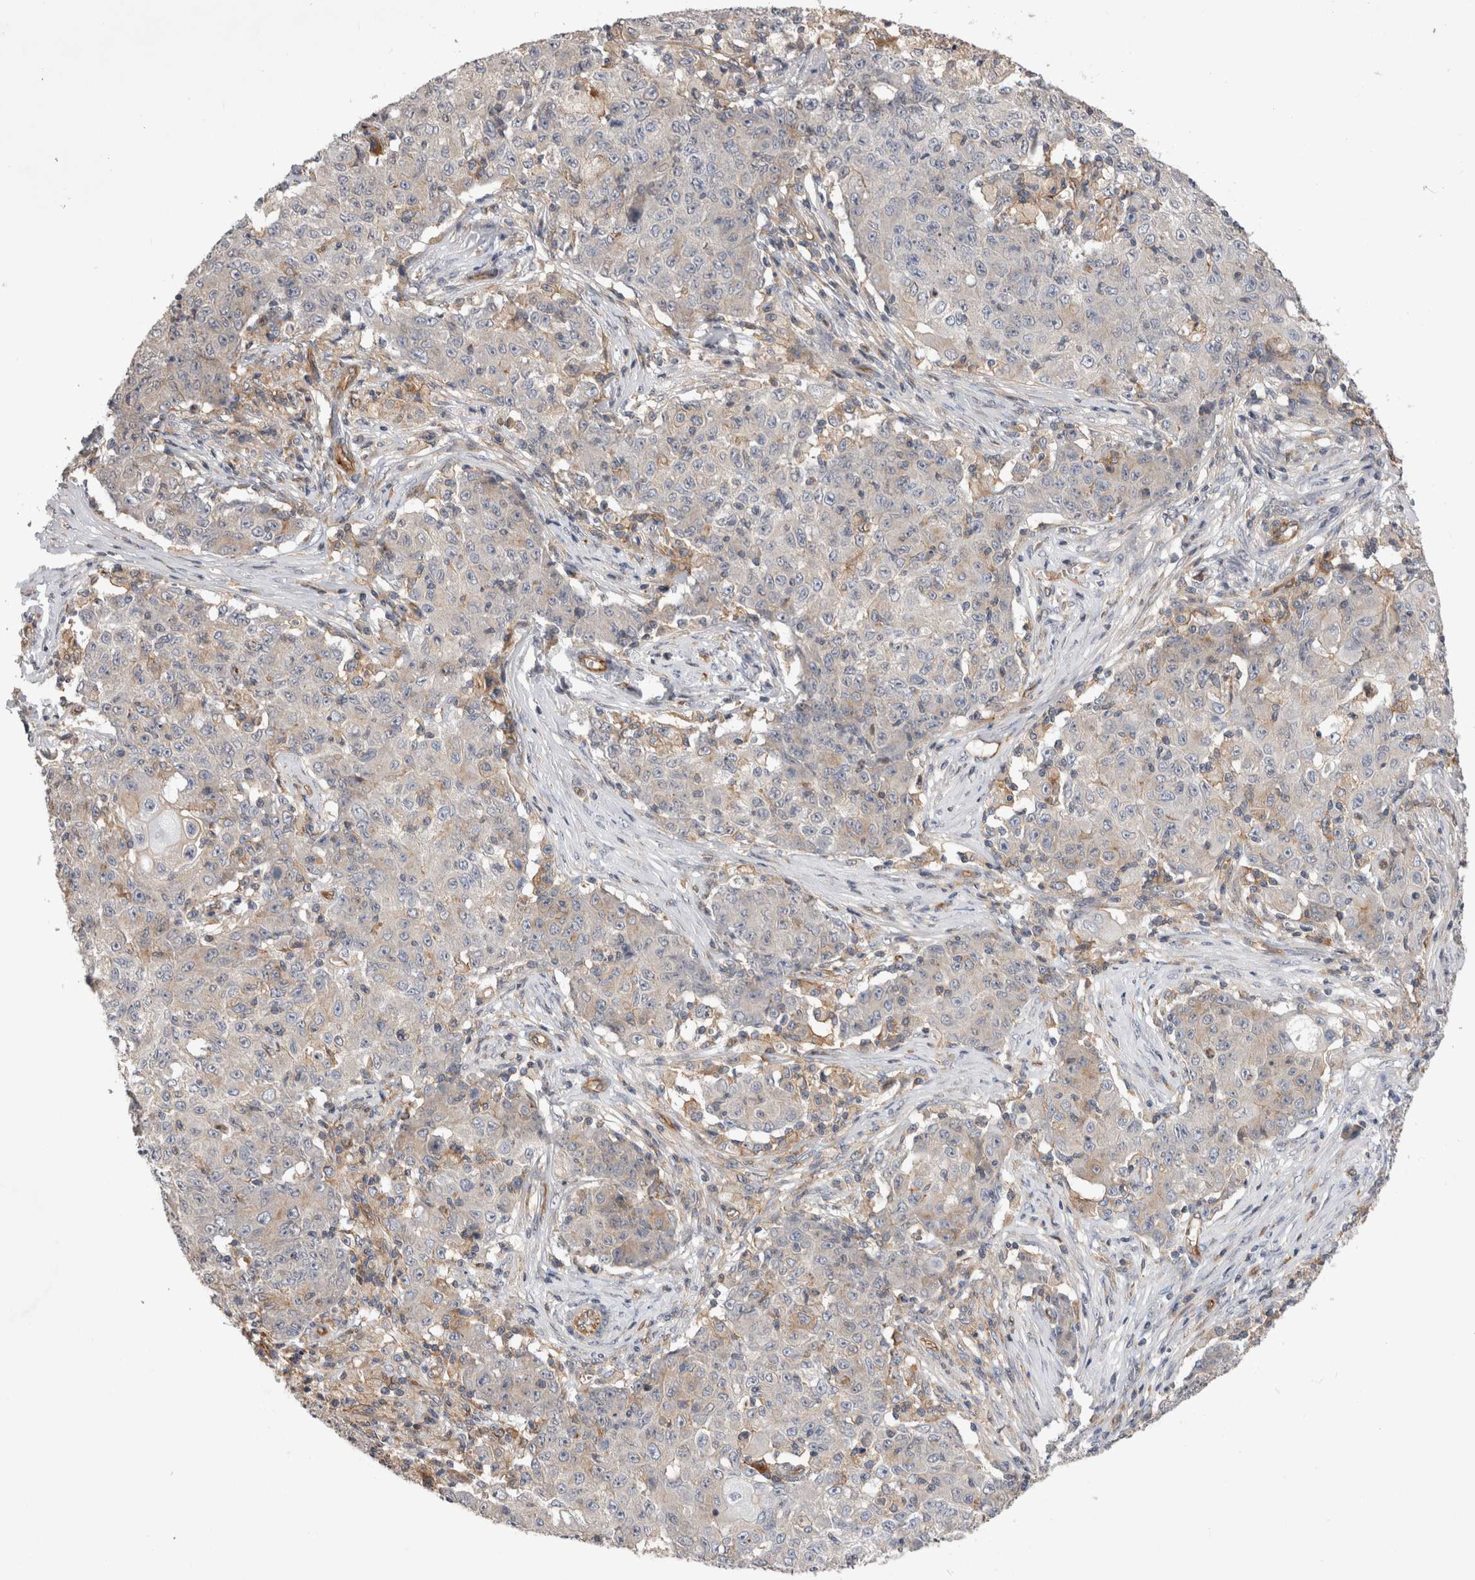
{"staining": {"intensity": "negative", "quantity": "none", "location": "none"}, "tissue": "ovarian cancer", "cell_type": "Tumor cells", "image_type": "cancer", "snomed": [{"axis": "morphology", "description": "Carcinoma, endometroid"}, {"axis": "topography", "description": "Ovary"}], "caption": "Tumor cells show no significant protein expression in ovarian endometroid carcinoma.", "gene": "BNIP2", "patient": {"sex": "female", "age": 42}}